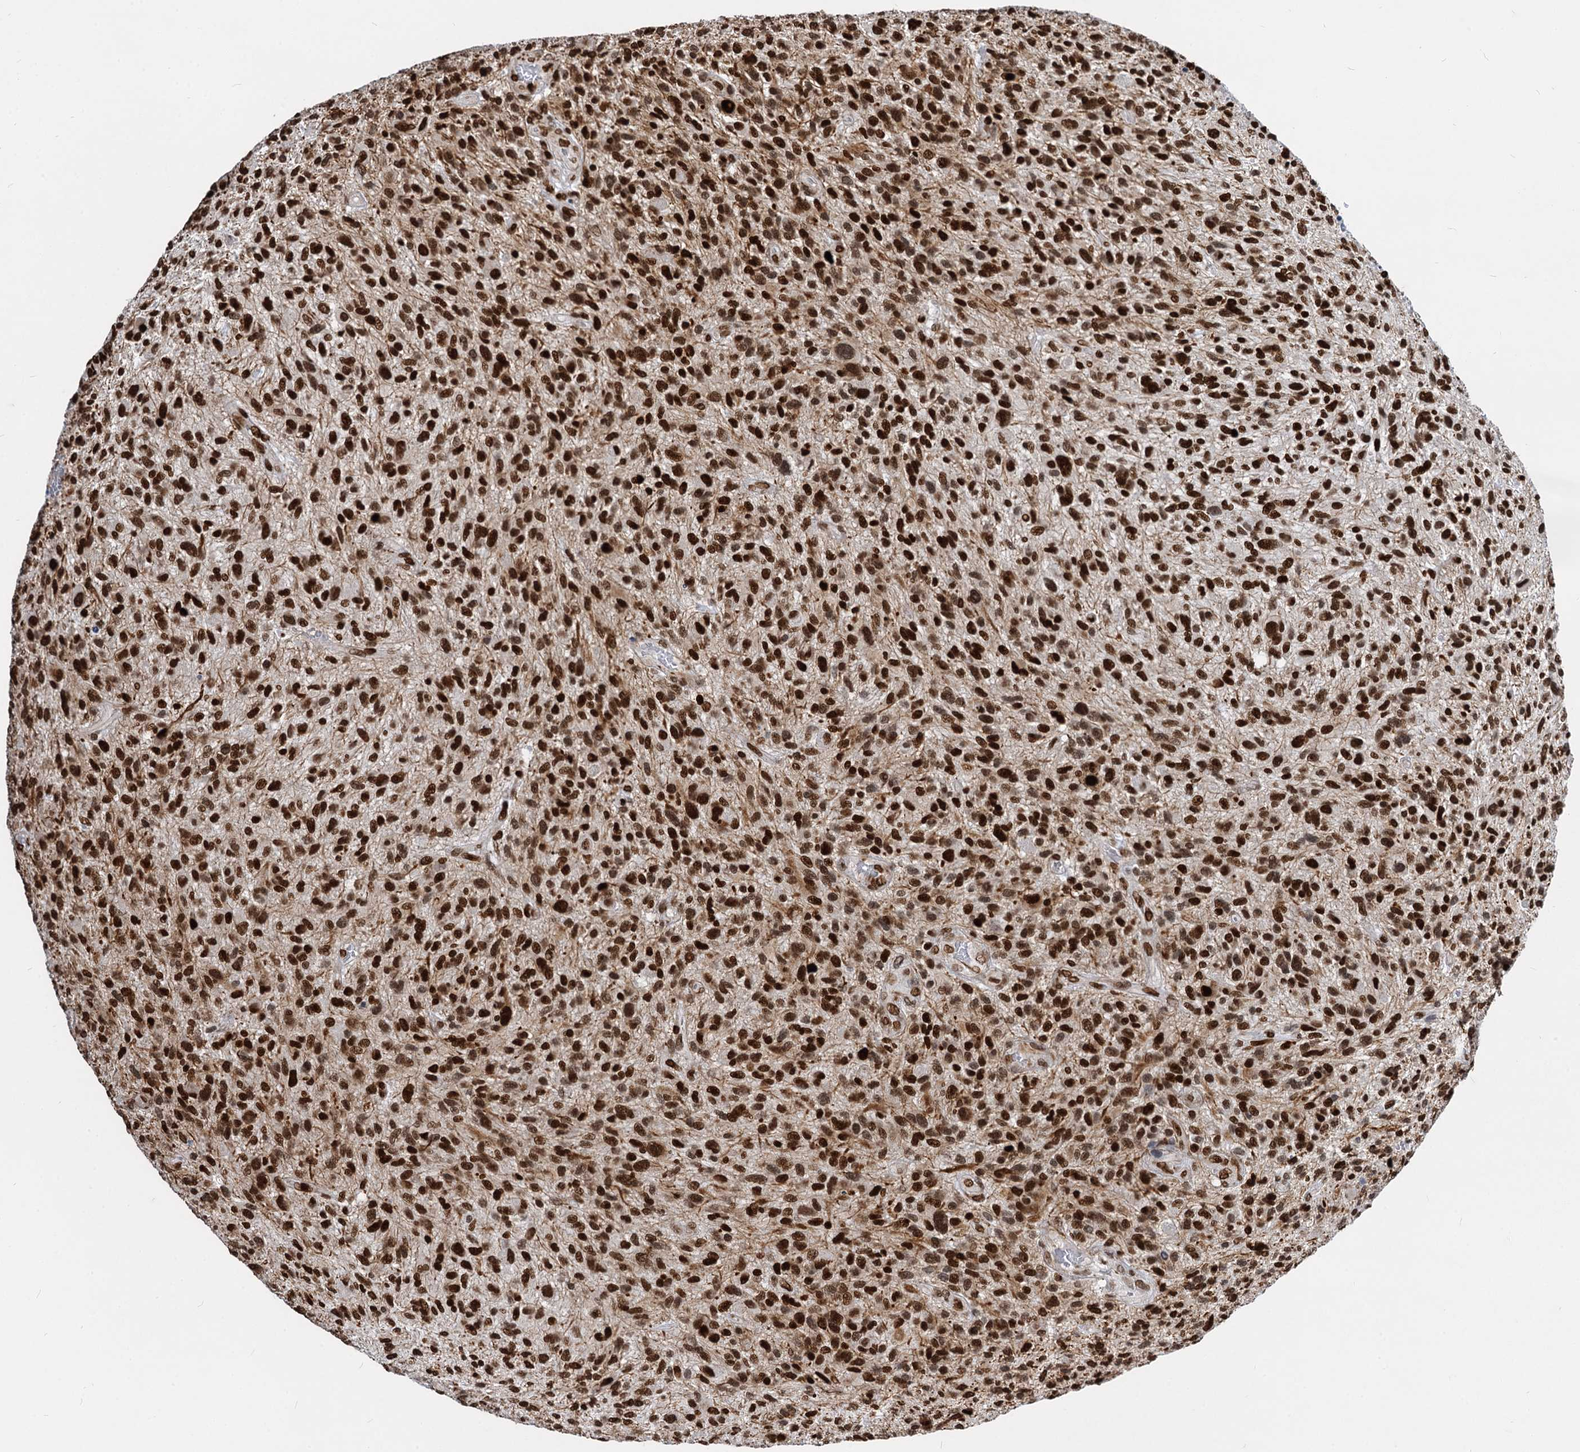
{"staining": {"intensity": "strong", "quantity": ">75%", "location": "nuclear"}, "tissue": "glioma", "cell_type": "Tumor cells", "image_type": "cancer", "snomed": [{"axis": "morphology", "description": "Glioma, malignant, High grade"}, {"axis": "topography", "description": "Brain"}], "caption": "The histopathology image exhibits immunohistochemical staining of glioma. There is strong nuclear expression is seen in approximately >75% of tumor cells.", "gene": "MECP2", "patient": {"sex": "male", "age": 47}}